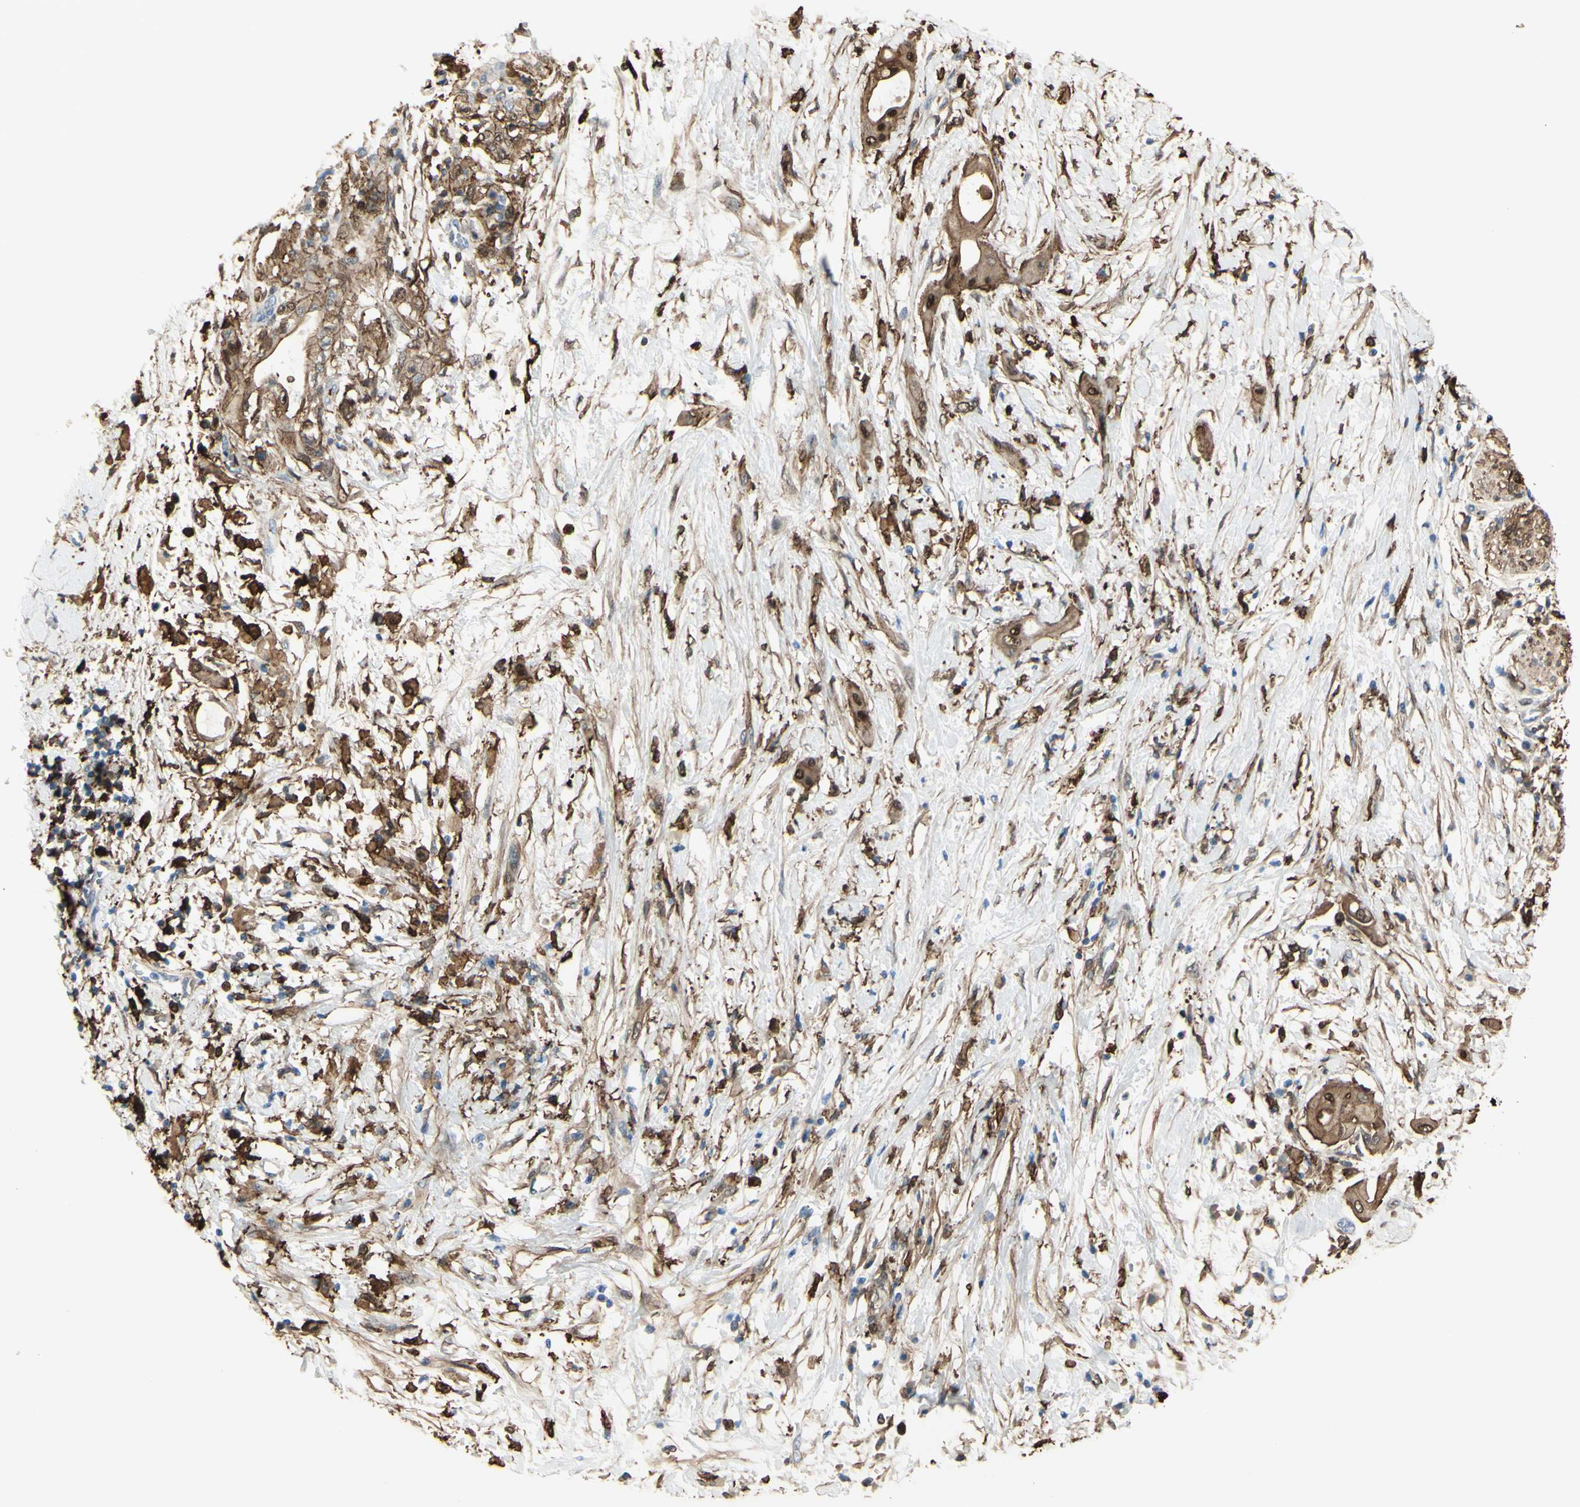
{"staining": {"intensity": "moderate", "quantity": ">75%", "location": "cytoplasmic/membranous"}, "tissue": "pancreatic cancer", "cell_type": "Tumor cells", "image_type": "cancer", "snomed": [{"axis": "morphology", "description": "Adenocarcinoma, NOS"}, {"axis": "morphology", "description": "Adenocarcinoma, metastatic, NOS"}, {"axis": "topography", "description": "Lymph node"}, {"axis": "topography", "description": "Pancreas"}, {"axis": "topography", "description": "Duodenum"}], "caption": "Pancreatic cancer (adenocarcinoma) was stained to show a protein in brown. There is medium levels of moderate cytoplasmic/membranous expression in about >75% of tumor cells.", "gene": "GSN", "patient": {"sex": "female", "age": 64}}